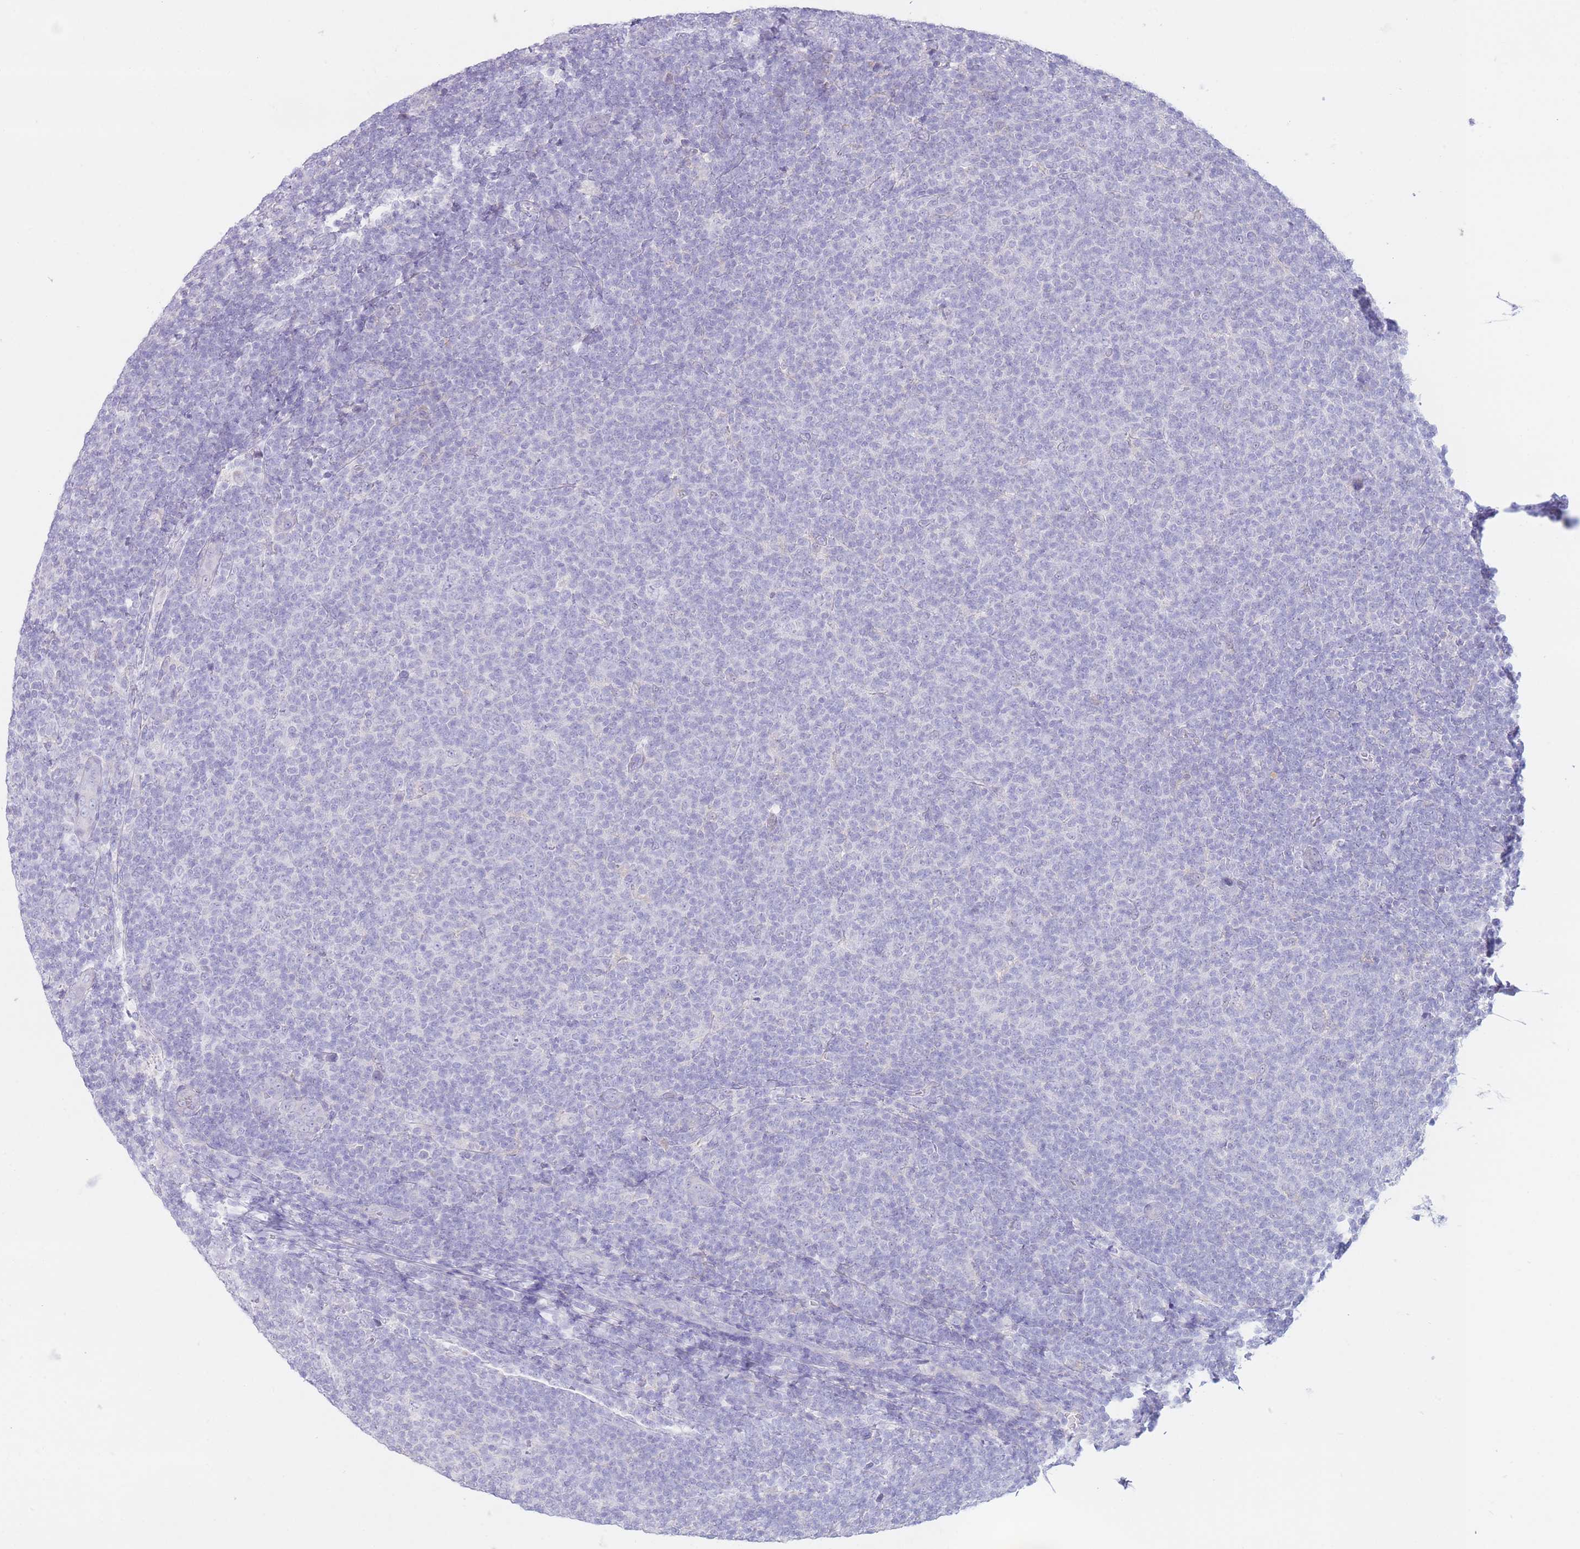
{"staining": {"intensity": "negative", "quantity": "none", "location": "none"}, "tissue": "lymphoma", "cell_type": "Tumor cells", "image_type": "cancer", "snomed": [{"axis": "morphology", "description": "Malignant lymphoma, non-Hodgkin's type, Low grade"}, {"axis": "topography", "description": "Lymph node"}], "caption": "The image demonstrates no significant expression in tumor cells of lymphoma.", "gene": "FAH", "patient": {"sex": "male", "age": 66}}